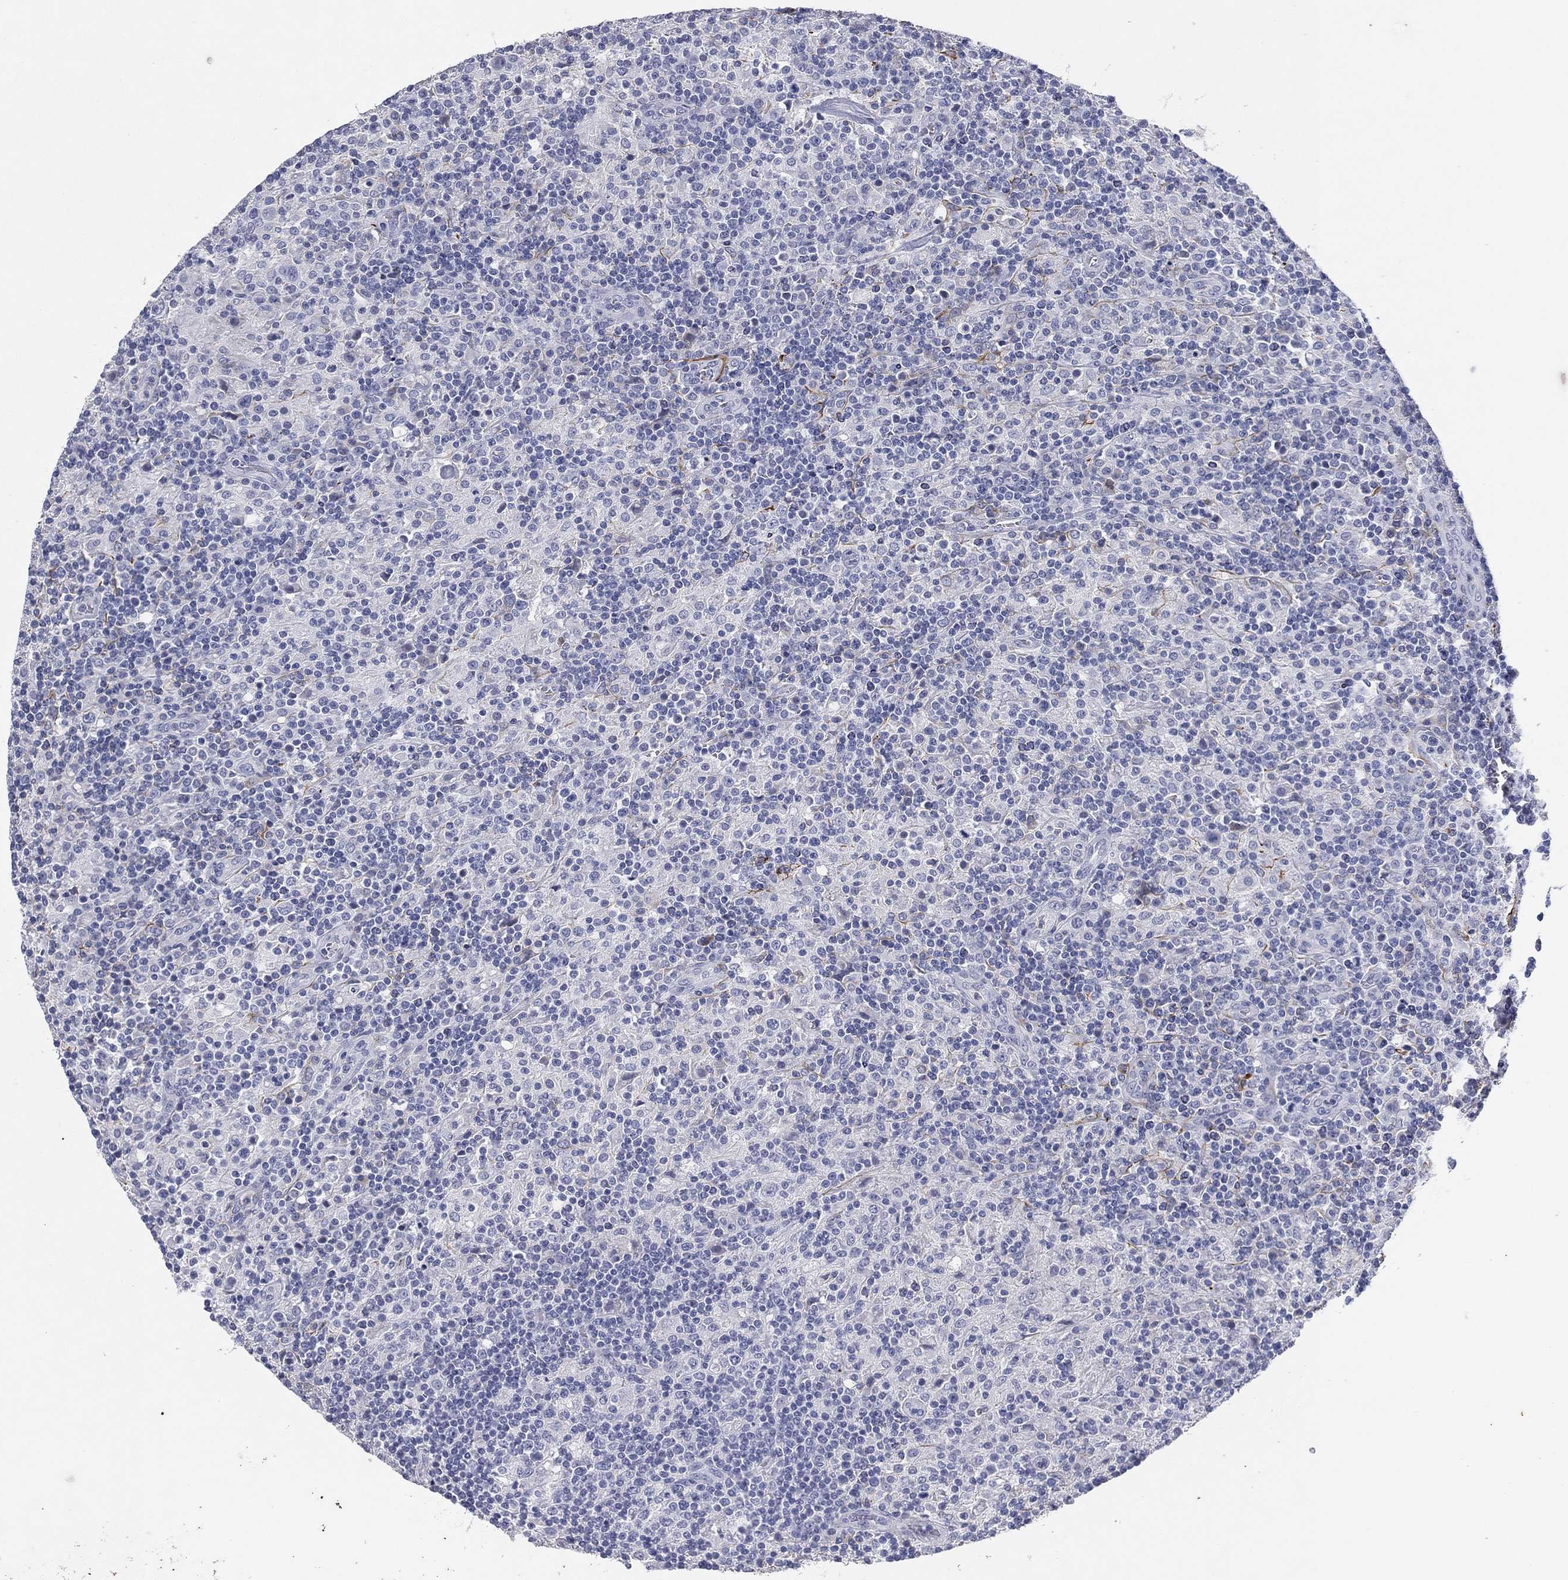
{"staining": {"intensity": "negative", "quantity": "none", "location": "none"}, "tissue": "lymphoma", "cell_type": "Tumor cells", "image_type": "cancer", "snomed": [{"axis": "morphology", "description": "Hodgkin's disease, NOS"}, {"axis": "topography", "description": "Lymph node"}], "caption": "Image shows no protein positivity in tumor cells of lymphoma tissue.", "gene": "KRT7", "patient": {"sex": "male", "age": 70}}